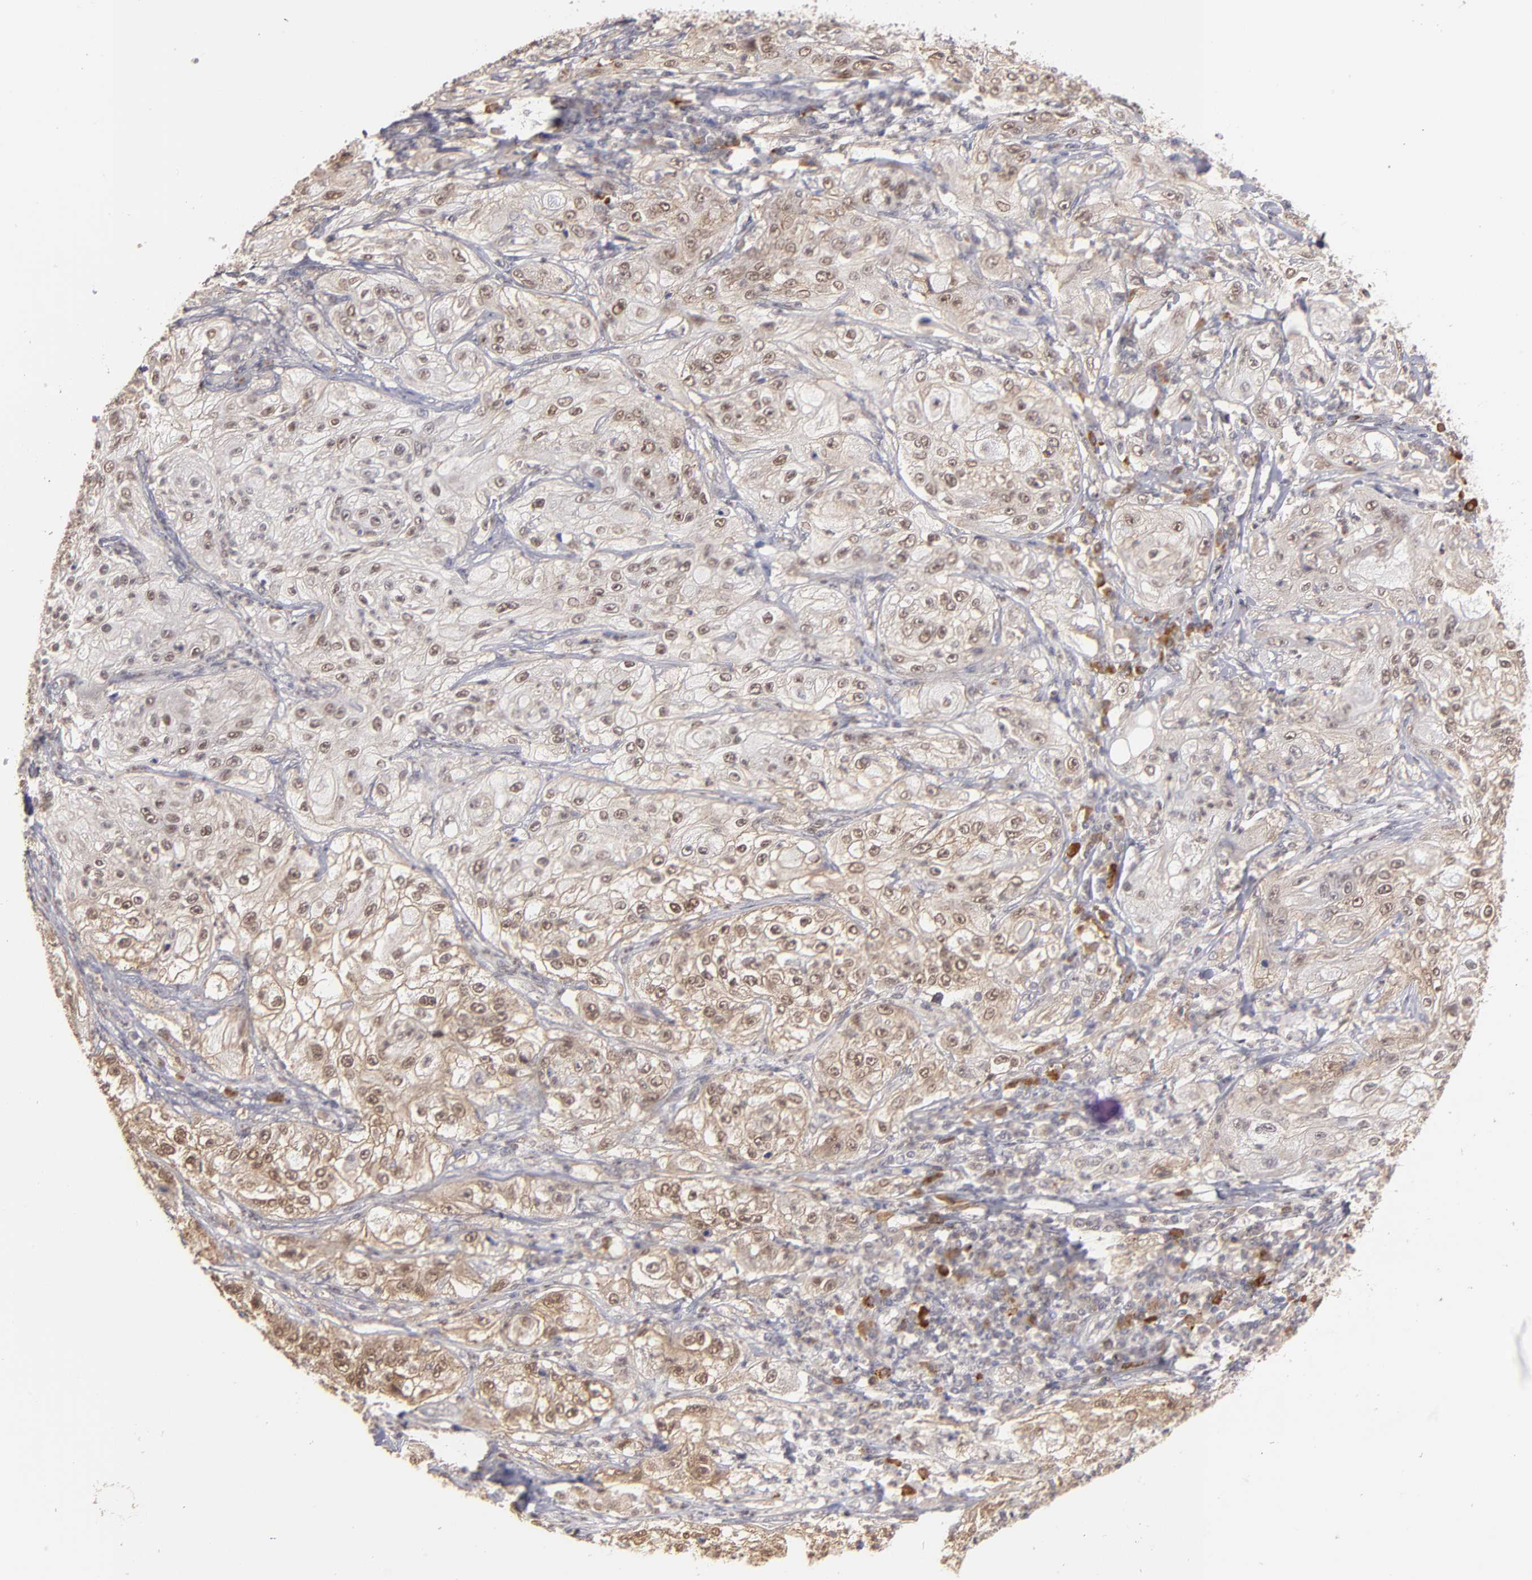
{"staining": {"intensity": "weak", "quantity": "25%-75%", "location": "cytoplasmic/membranous,nuclear"}, "tissue": "lung cancer", "cell_type": "Tumor cells", "image_type": "cancer", "snomed": [{"axis": "morphology", "description": "Inflammation, NOS"}, {"axis": "morphology", "description": "Squamous cell carcinoma, NOS"}, {"axis": "topography", "description": "Lymph node"}, {"axis": "topography", "description": "Soft tissue"}, {"axis": "topography", "description": "Lung"}], "caption": "Lung cancer tissue displays weak cytoplasmic/membranous and nuclear expression in approximately 25%-75% of tumor cells, visualized by immunohistochemistry. The staining was performed using DAB (3,3'-diaminobenzidine) to visualize the protein expression in brown, while the nuclei were stained in blue with hematoxylin (Magnification: 20x).", "gene": "NFE2", "patient": {"sex": "male", "age": 66}}